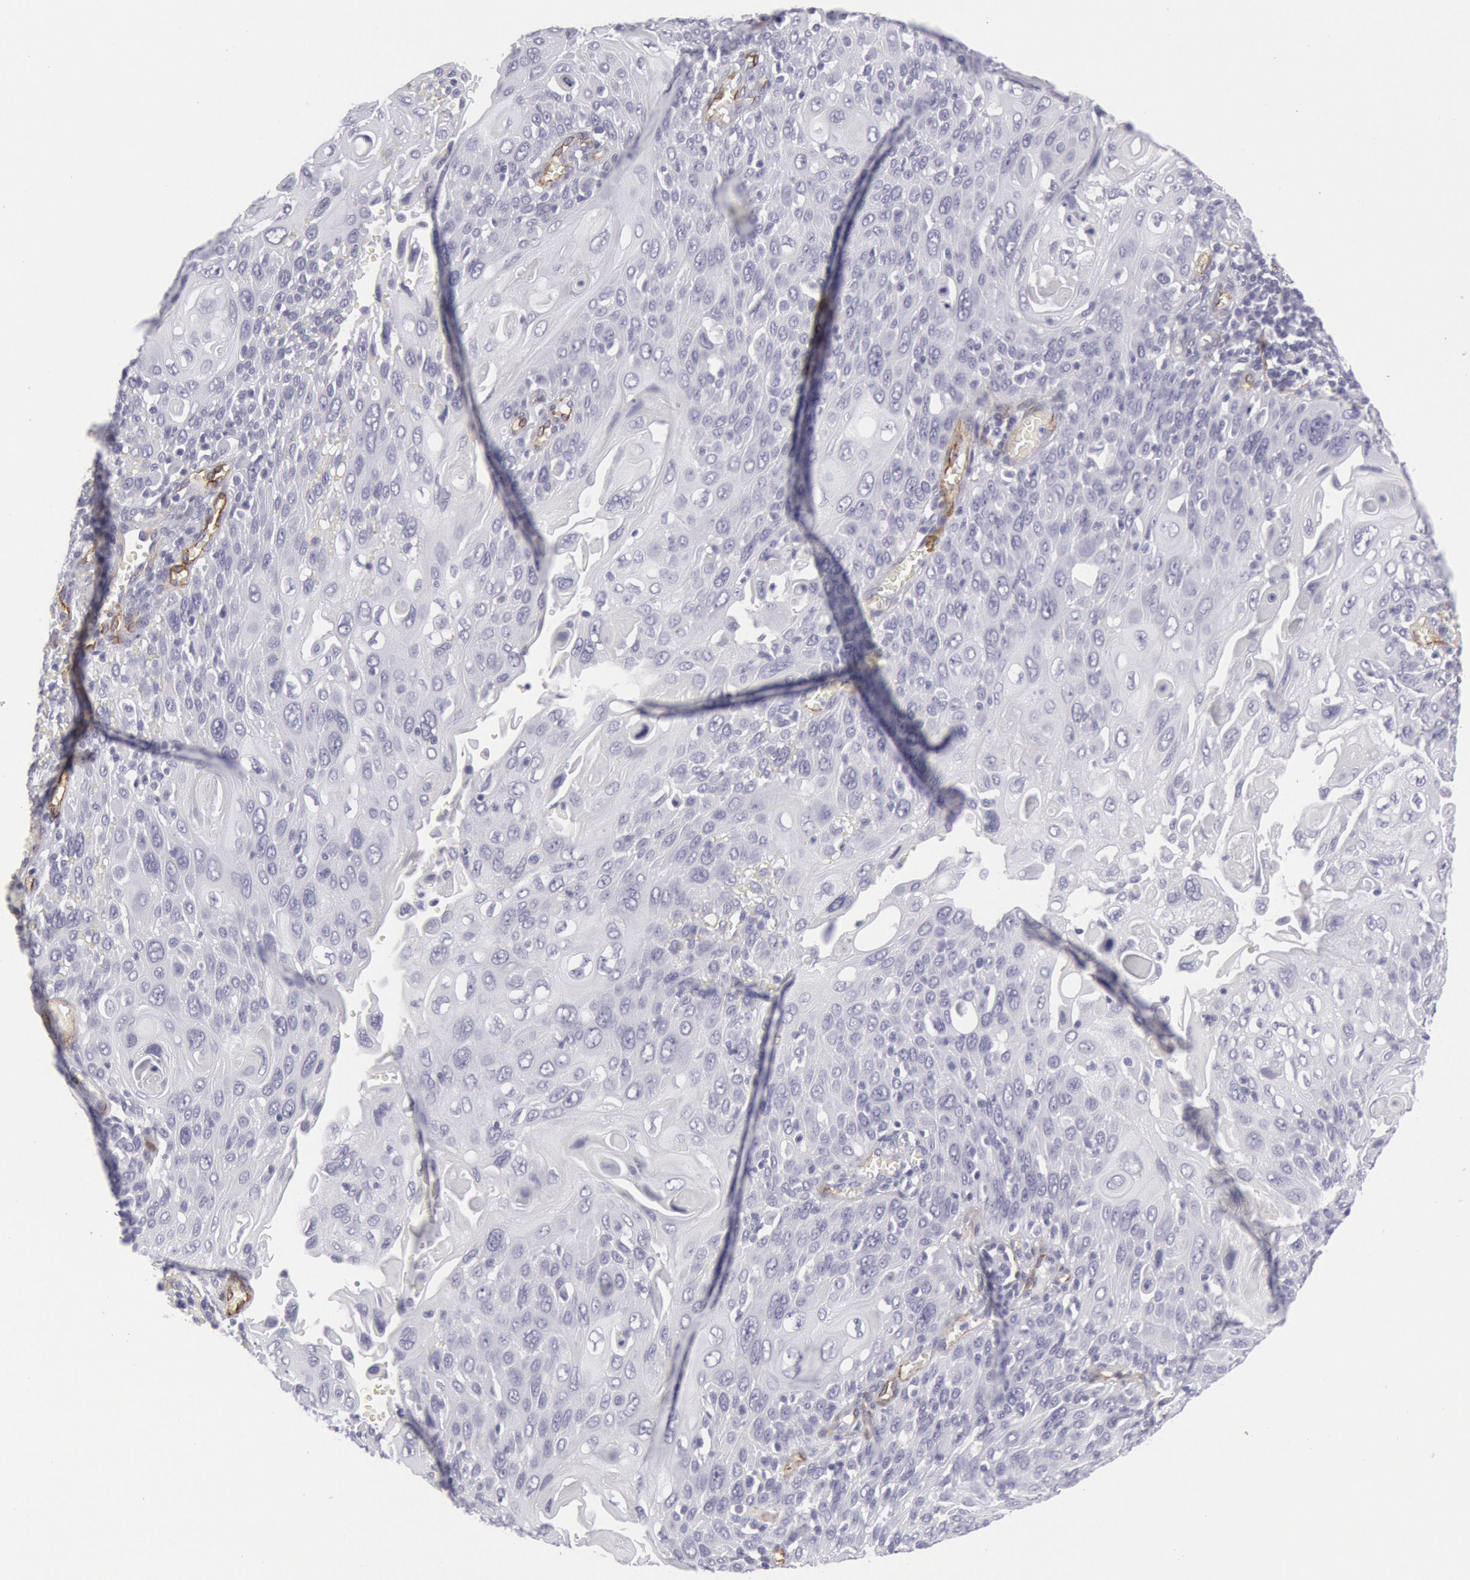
{"staining": {"intensity": "negative", "quantity": "none", "location": "none"}, "tissue": "cervical cancer", "cell_type": "Tumor cells", "image_type": "cancer", "snomed": [{"axis": "morphology", "description": "Squamous cell carcinoma, NOS"}, {"axis": "topography", "description": "Cervix"}], "caption": "Micrograph shows no significant protein expression in tumor cells of cervical cancer.", "gene": "CDH13", "patient": {"sex": "female", "age": 54}}